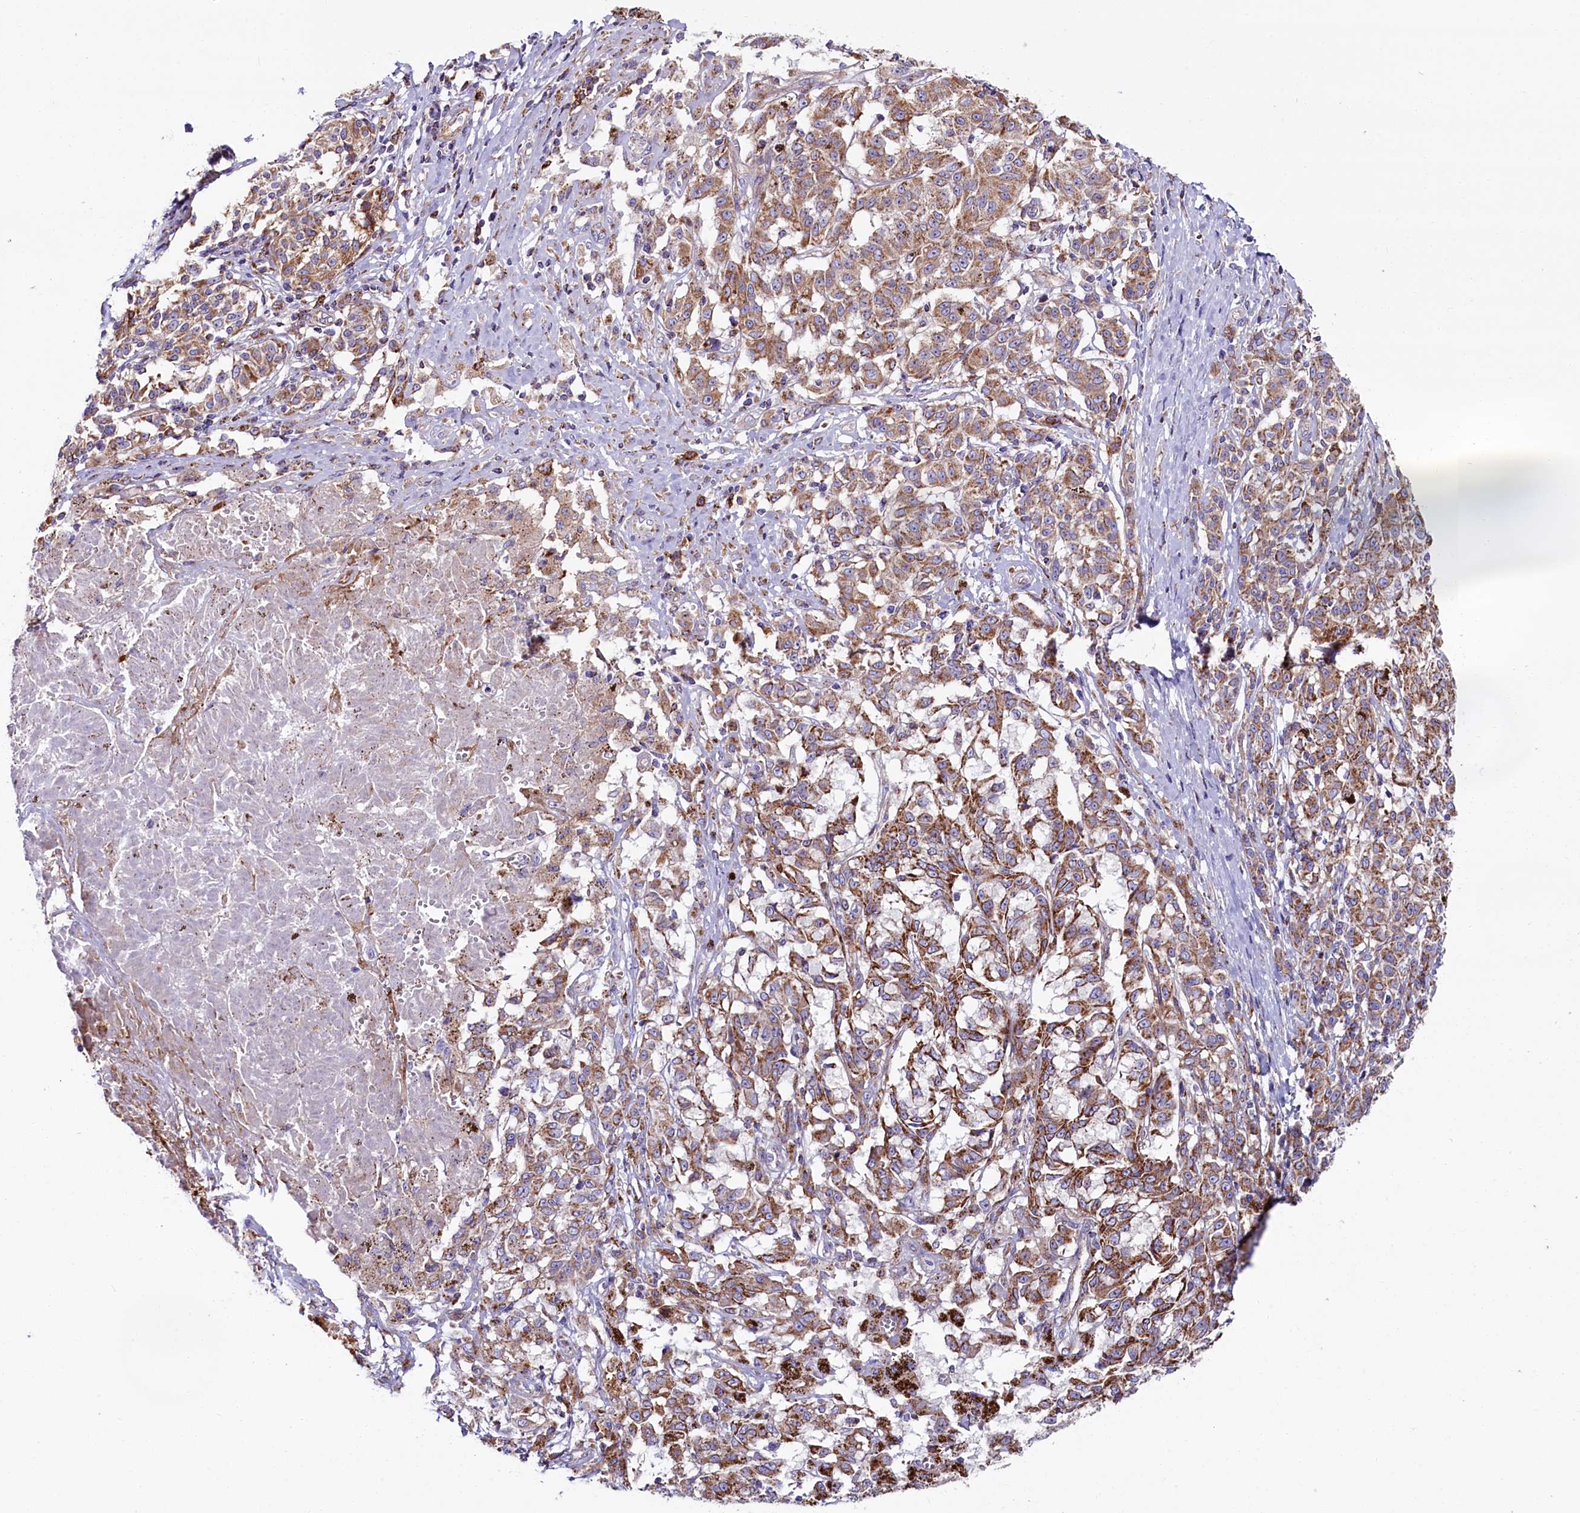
{"staining": {"intensity": "weak", "quantity": ">75%", "location": "cytoplasmic/membranous"}, "tissue": "melanoma", "cell_type": "Tumor cells", "image_type": "cancer", "snomed": [{"axis": "morphology", "description": "Malignant melanoma, NOS"}, {"axis": "topography", "description": "Skin"}], "caption": "High-power microscopy captured an IHC image of malignant melanoma, revealing weak cytoplasmic/membranous staining in about >75% of tumor cells.", "gene": "IL20RA", "patient": {"sex": "female", "age": 72}}